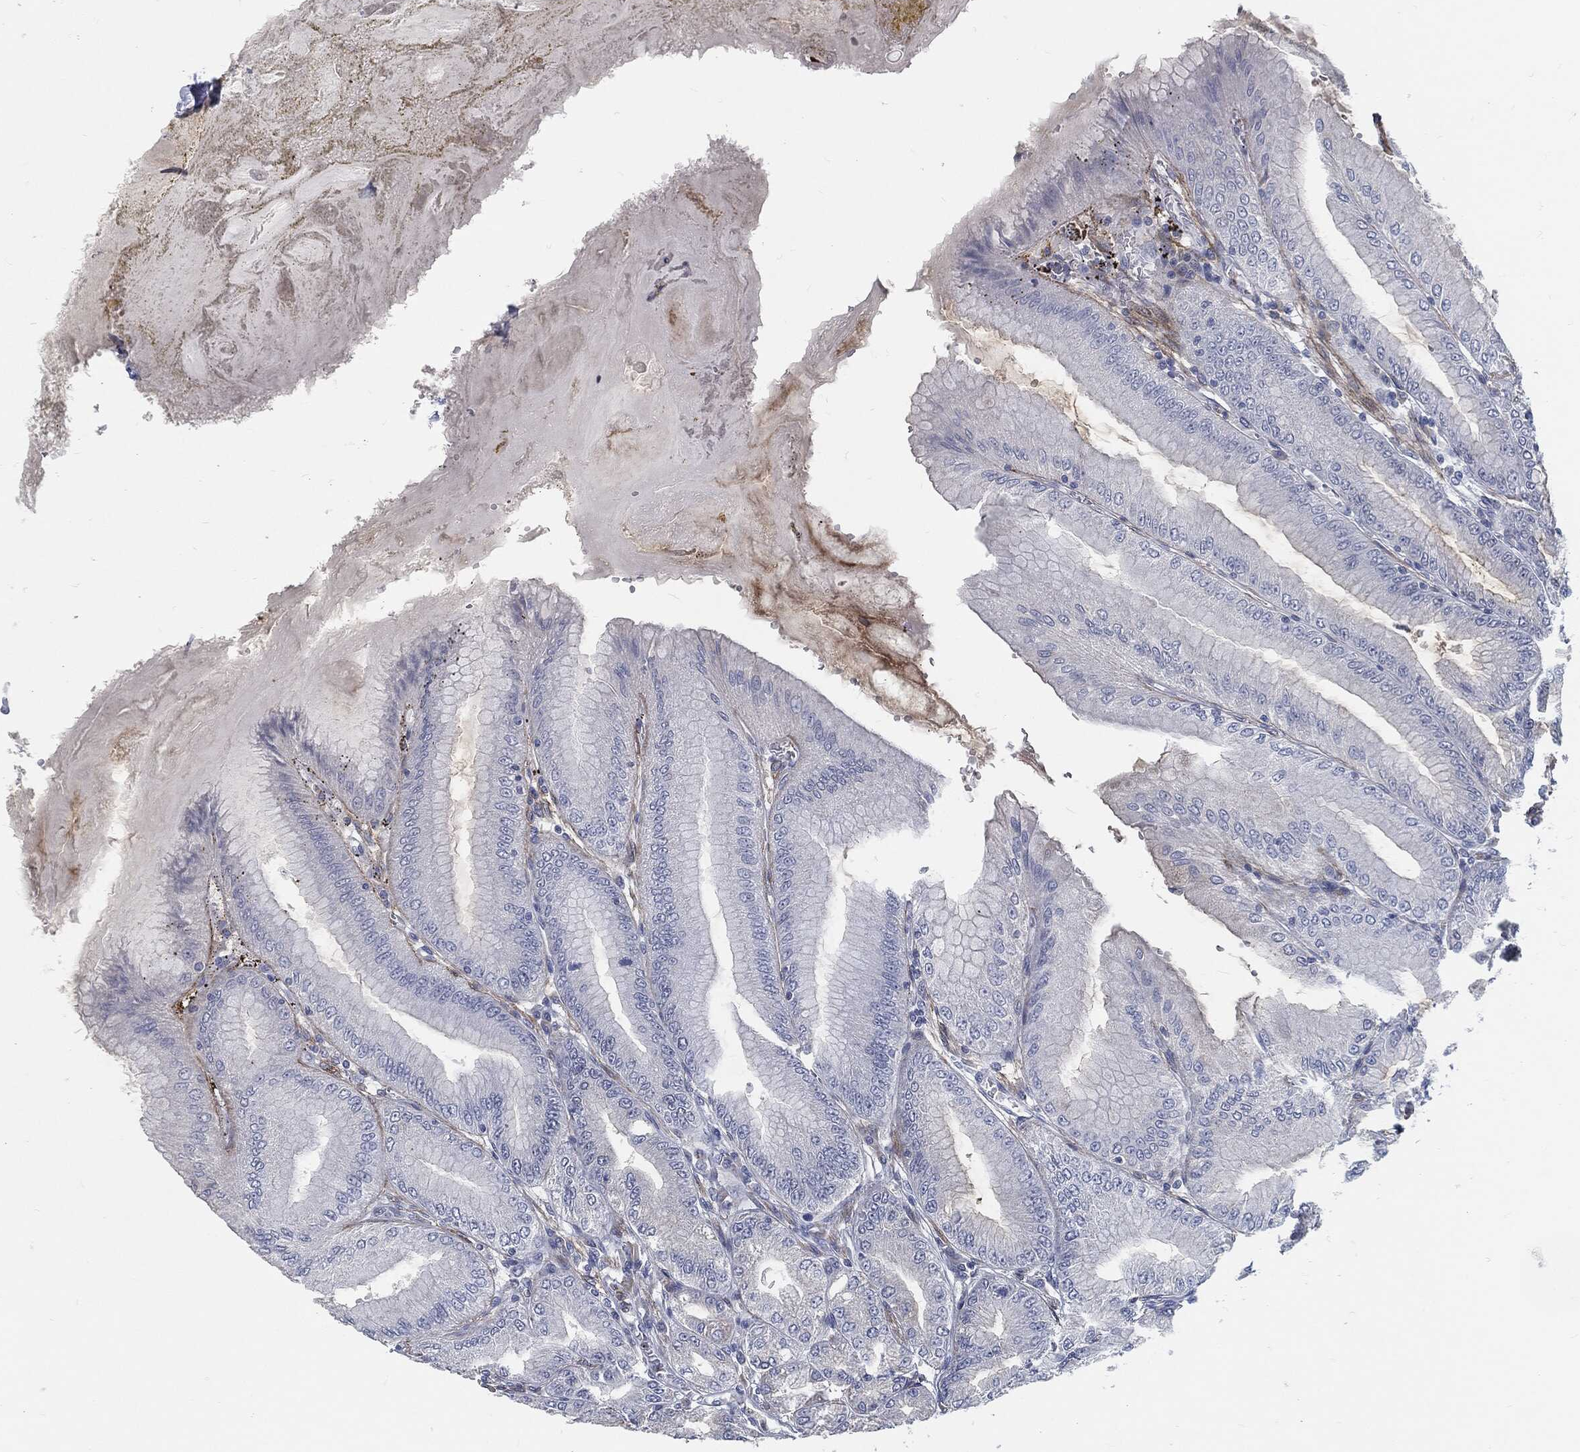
{"staining": {"intensity": "negative", "quantity": "none", "location": "none"}, "tissue": "stomach", "cell_type": "Glandular cells", "image_type": "normal", "snomed": [{"axis": "morphology", "description": "Normal tissue, NOS"}, {"axis": "topography", "description": "Stomach"}], "caption": "This is an immunohistochemistry (IHC) image of benign human stomach. There is no staining in glandular cells.", "gene": "PROM1", "patient": {"sex": "male", "age": 71}}